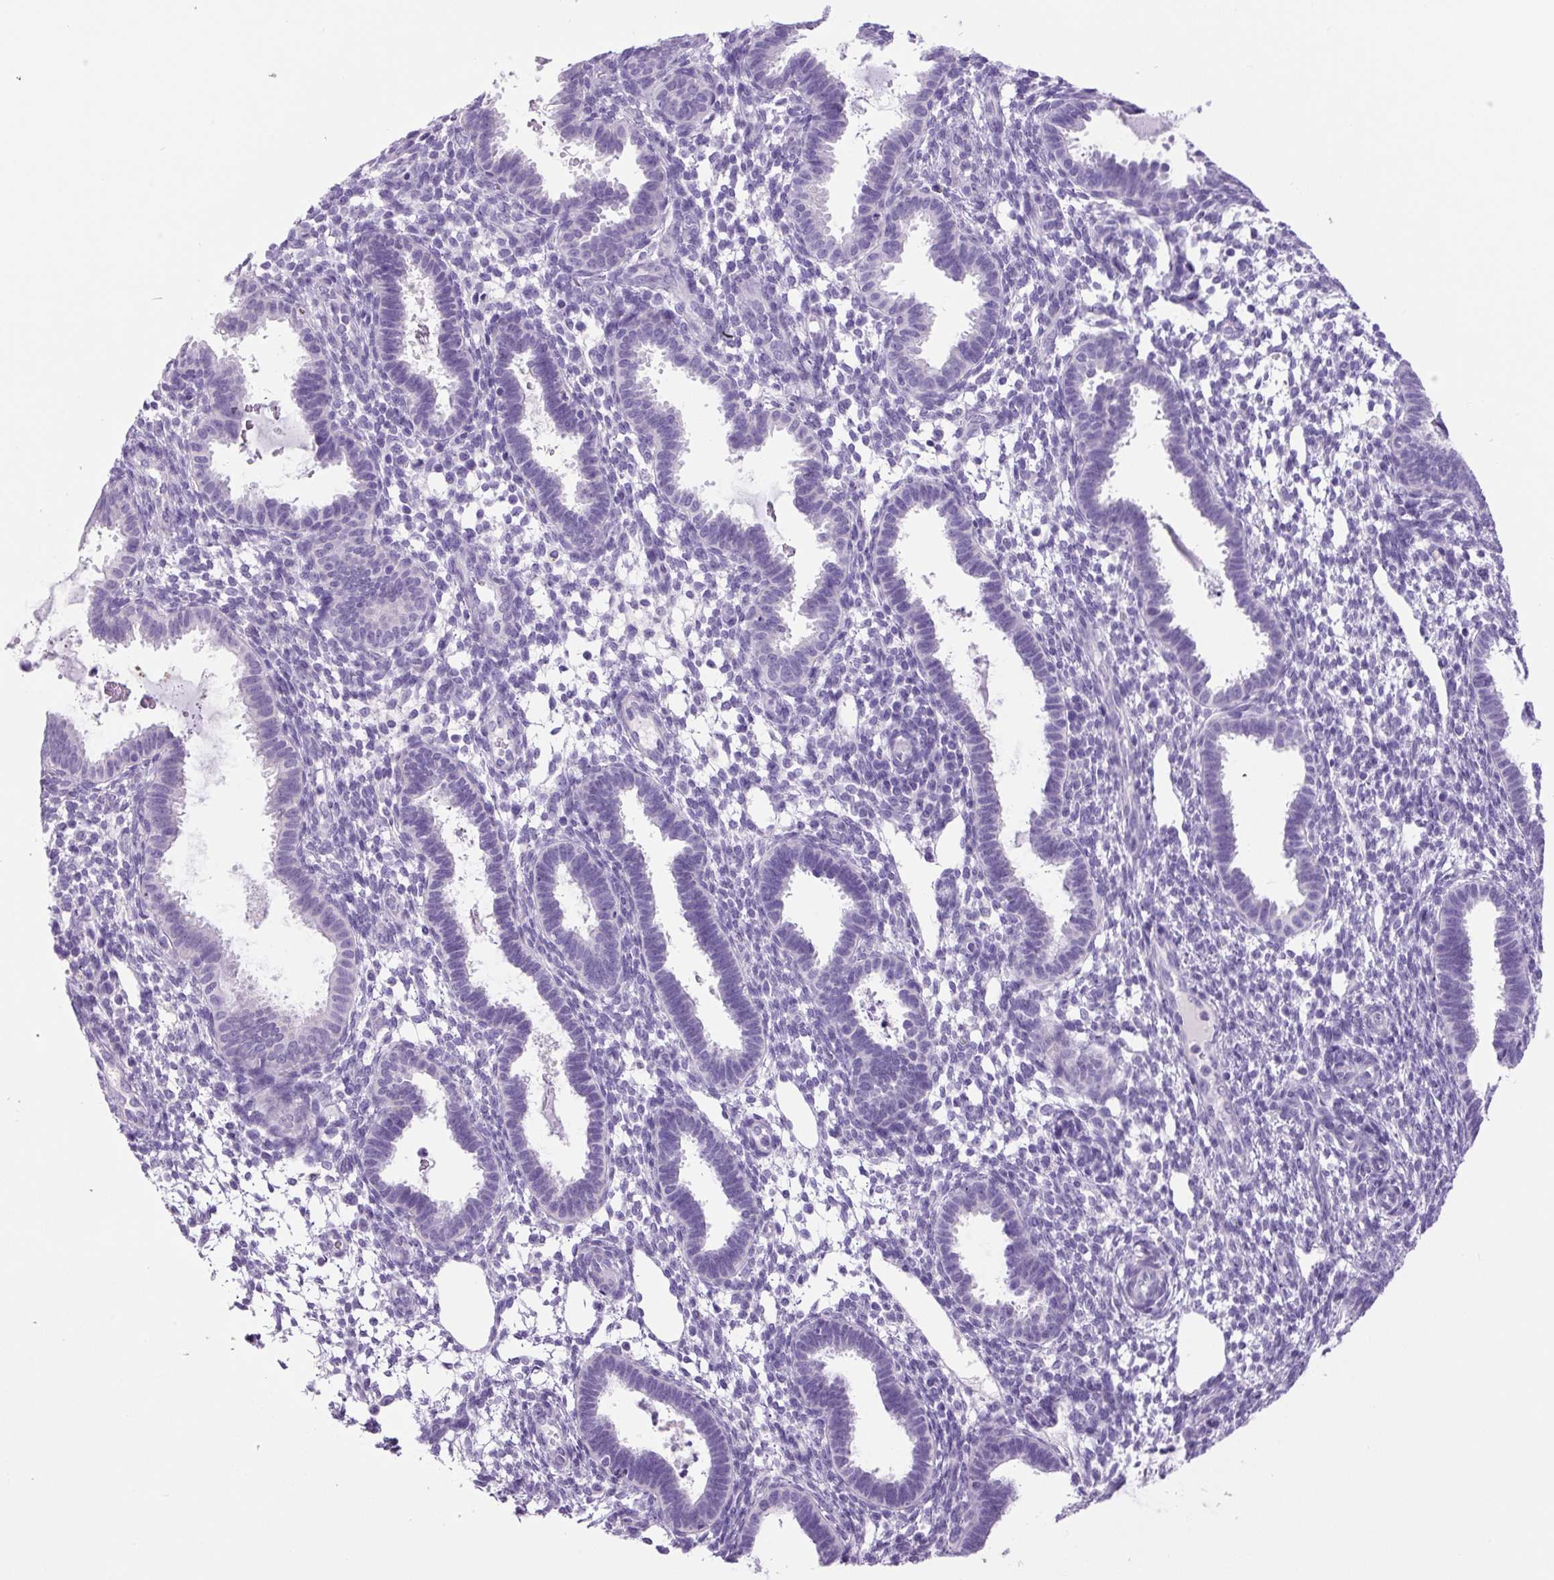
{"staining": {"intensity": "negative", "quantity": "none", "location": "none"}, "tissue": "endometrial cancer", "cell_type": "Tumor cells", "image_type": "cancer", "snomed": [{"axis": "morphology", "description": "Adenocarcinoma, NOS"}, {"axis": "topography", "description": "Uterus"}], "caption": "Endometrial adenocarcinoma stained for a protein using immunohistochemistry (IHC) reveals no expression tumor cells.", "gene": "CHGA", "patient": {"sex": "female", "age": 44}}